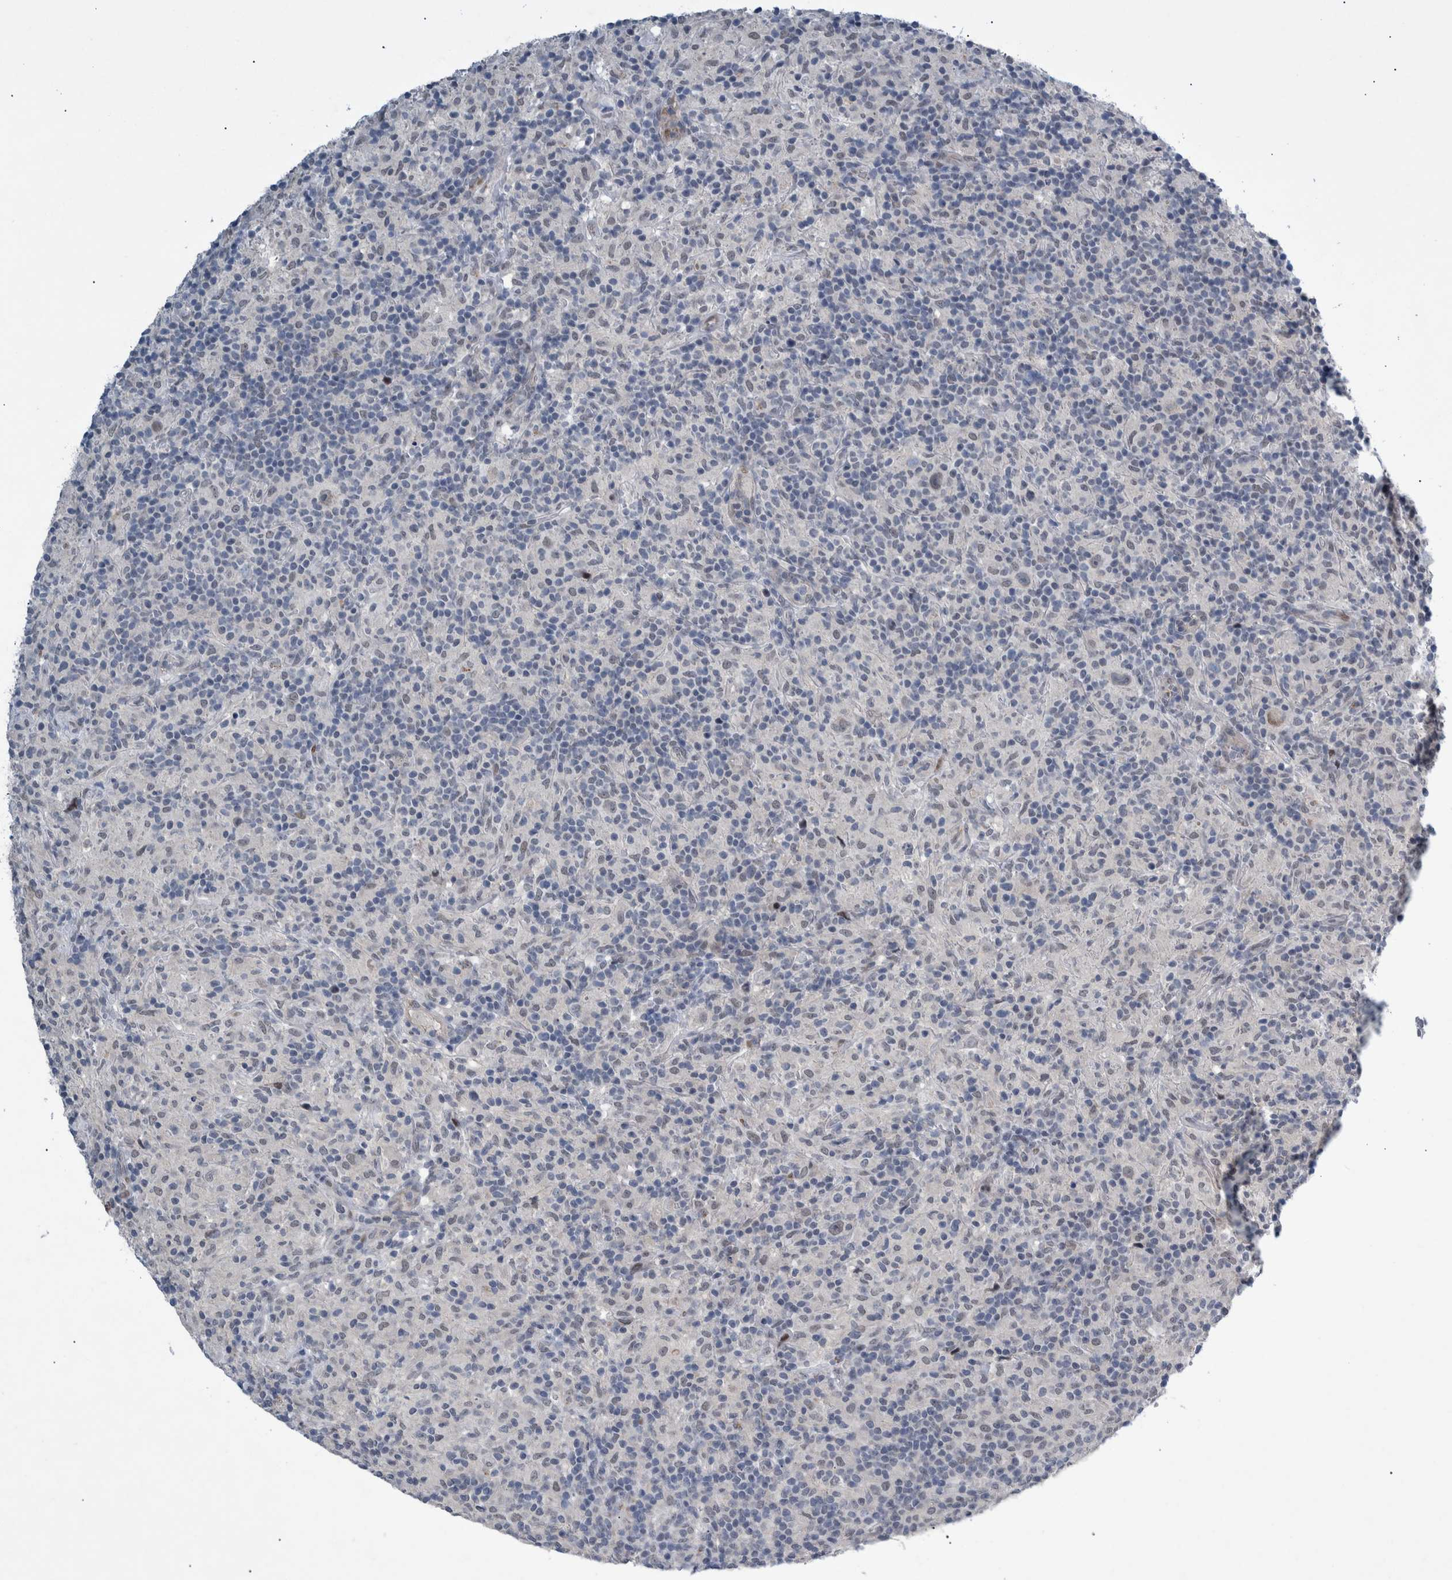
{"staining": {"intensity": "negative", "quantity": "none", "location": "none"}, "tissue": "lymphoma", "cell_type": "Tumor cells", "image_type": "cancer", "snomed": [{"axis": "morphology", "description": "Hodgkin's disease, NOS"}, {"axis": "topography", "description": "Lymph node"}], "caption": "DAB (3,3'-diaminobenzidine) immunohistochemical staining of Hodgkin's disease shows no significant expression in tumor cells.", "gene": "ESRP1", "patient": {"sex": "male", "age": 70}}